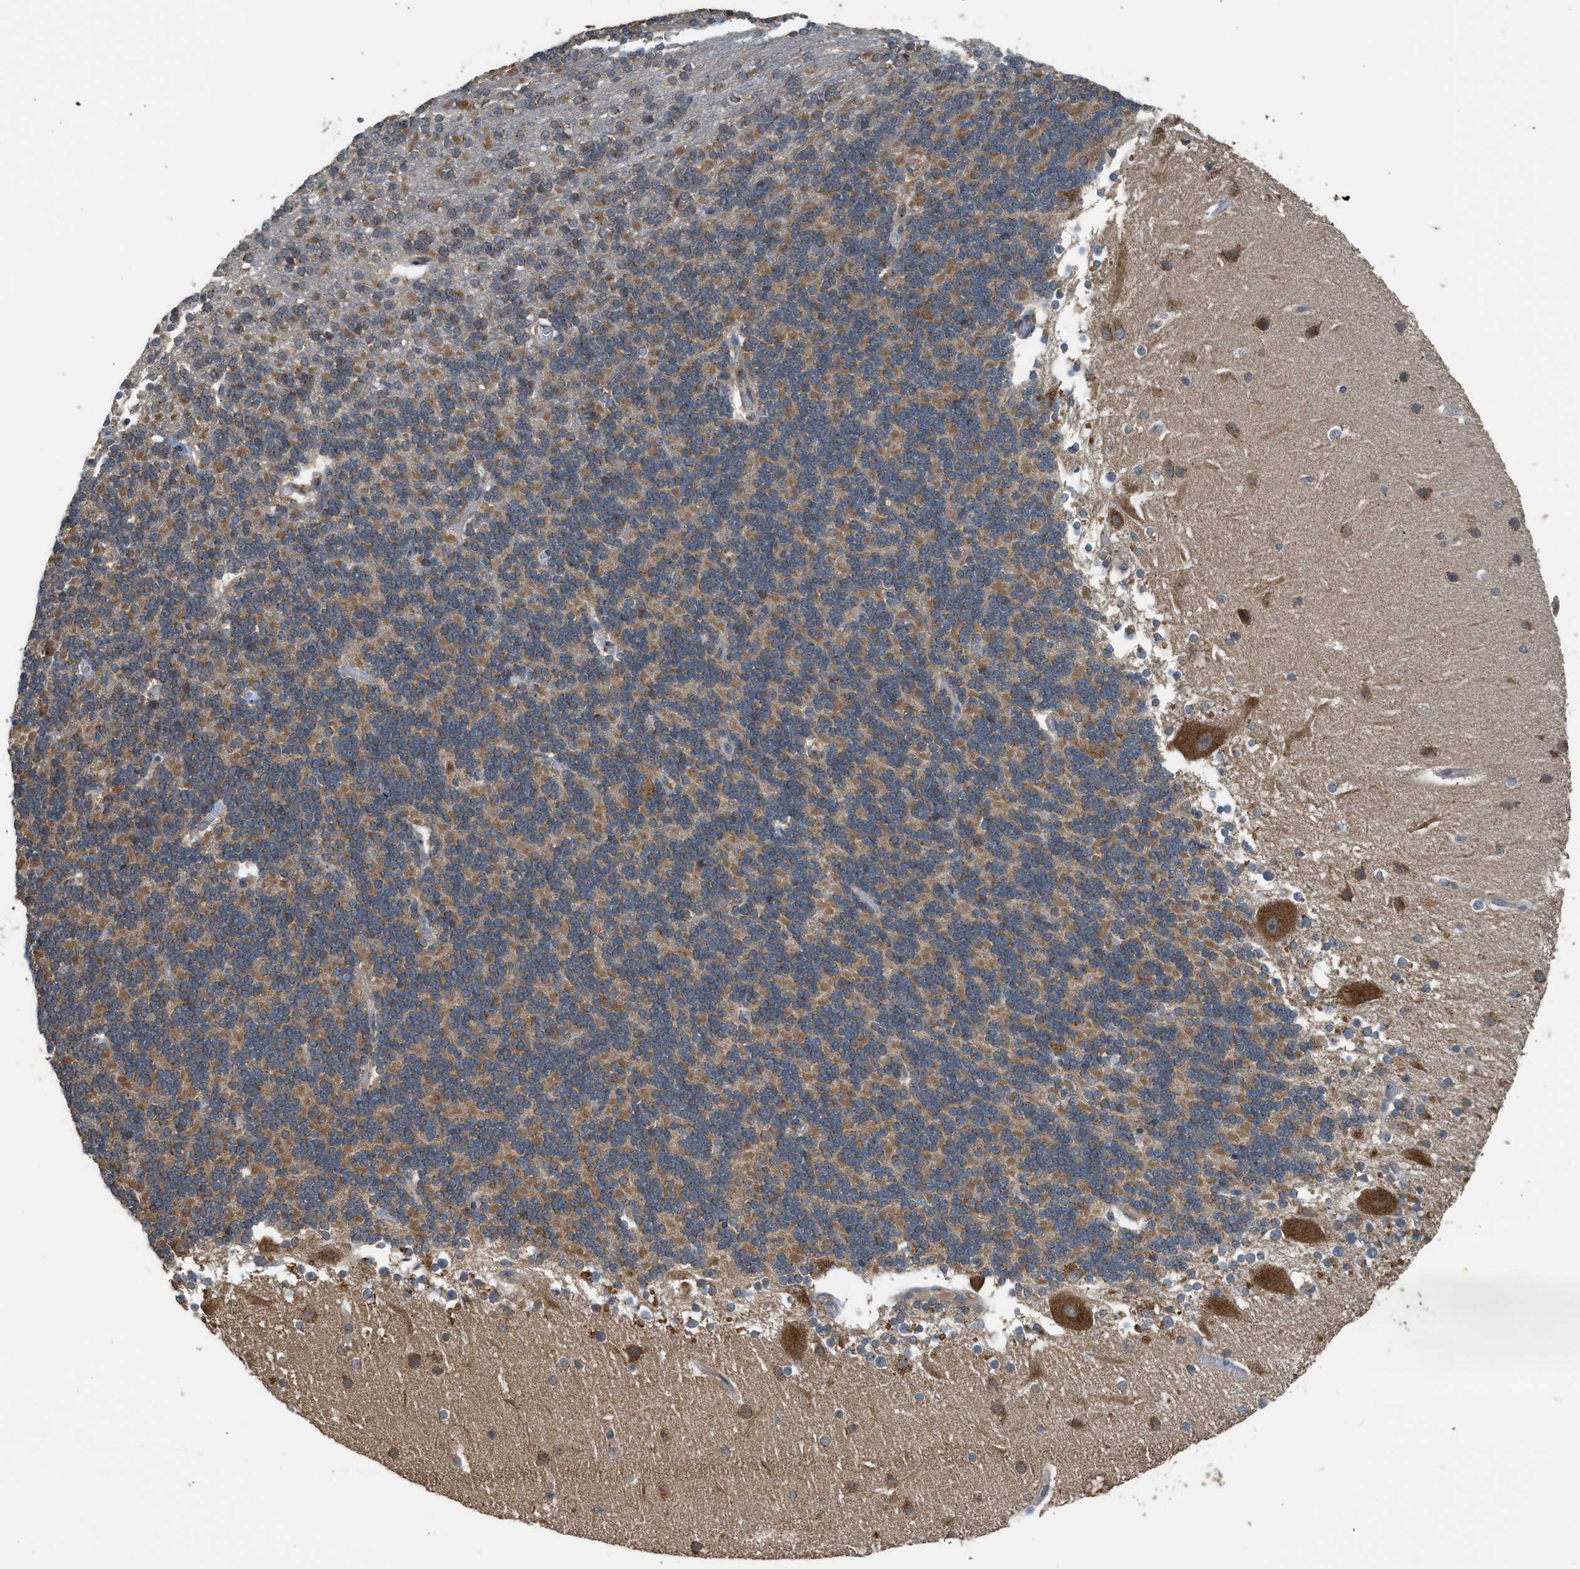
{"staining": {"intensity": "moderate", "quantity": ">75%", "location": "cytoplasmic/membranous"}, "tissue": "cerebellum", "cell_type": "Cells in granular layer", "image_type": "normal", "snomed": [{"axis": "morphology", "description": "Normal tissue, NOS"}, {"axis": "topography", "description": "Cerebellum"}], "caption": "About >75% of cells in granular layer in benign human cerebellum demonstrate moderate cytoplasmic/membranous protein staining as visualized by brown immunohistochemical staining.", "gene": "STARD3", "patient": {"sex": "female", "age": 19}}